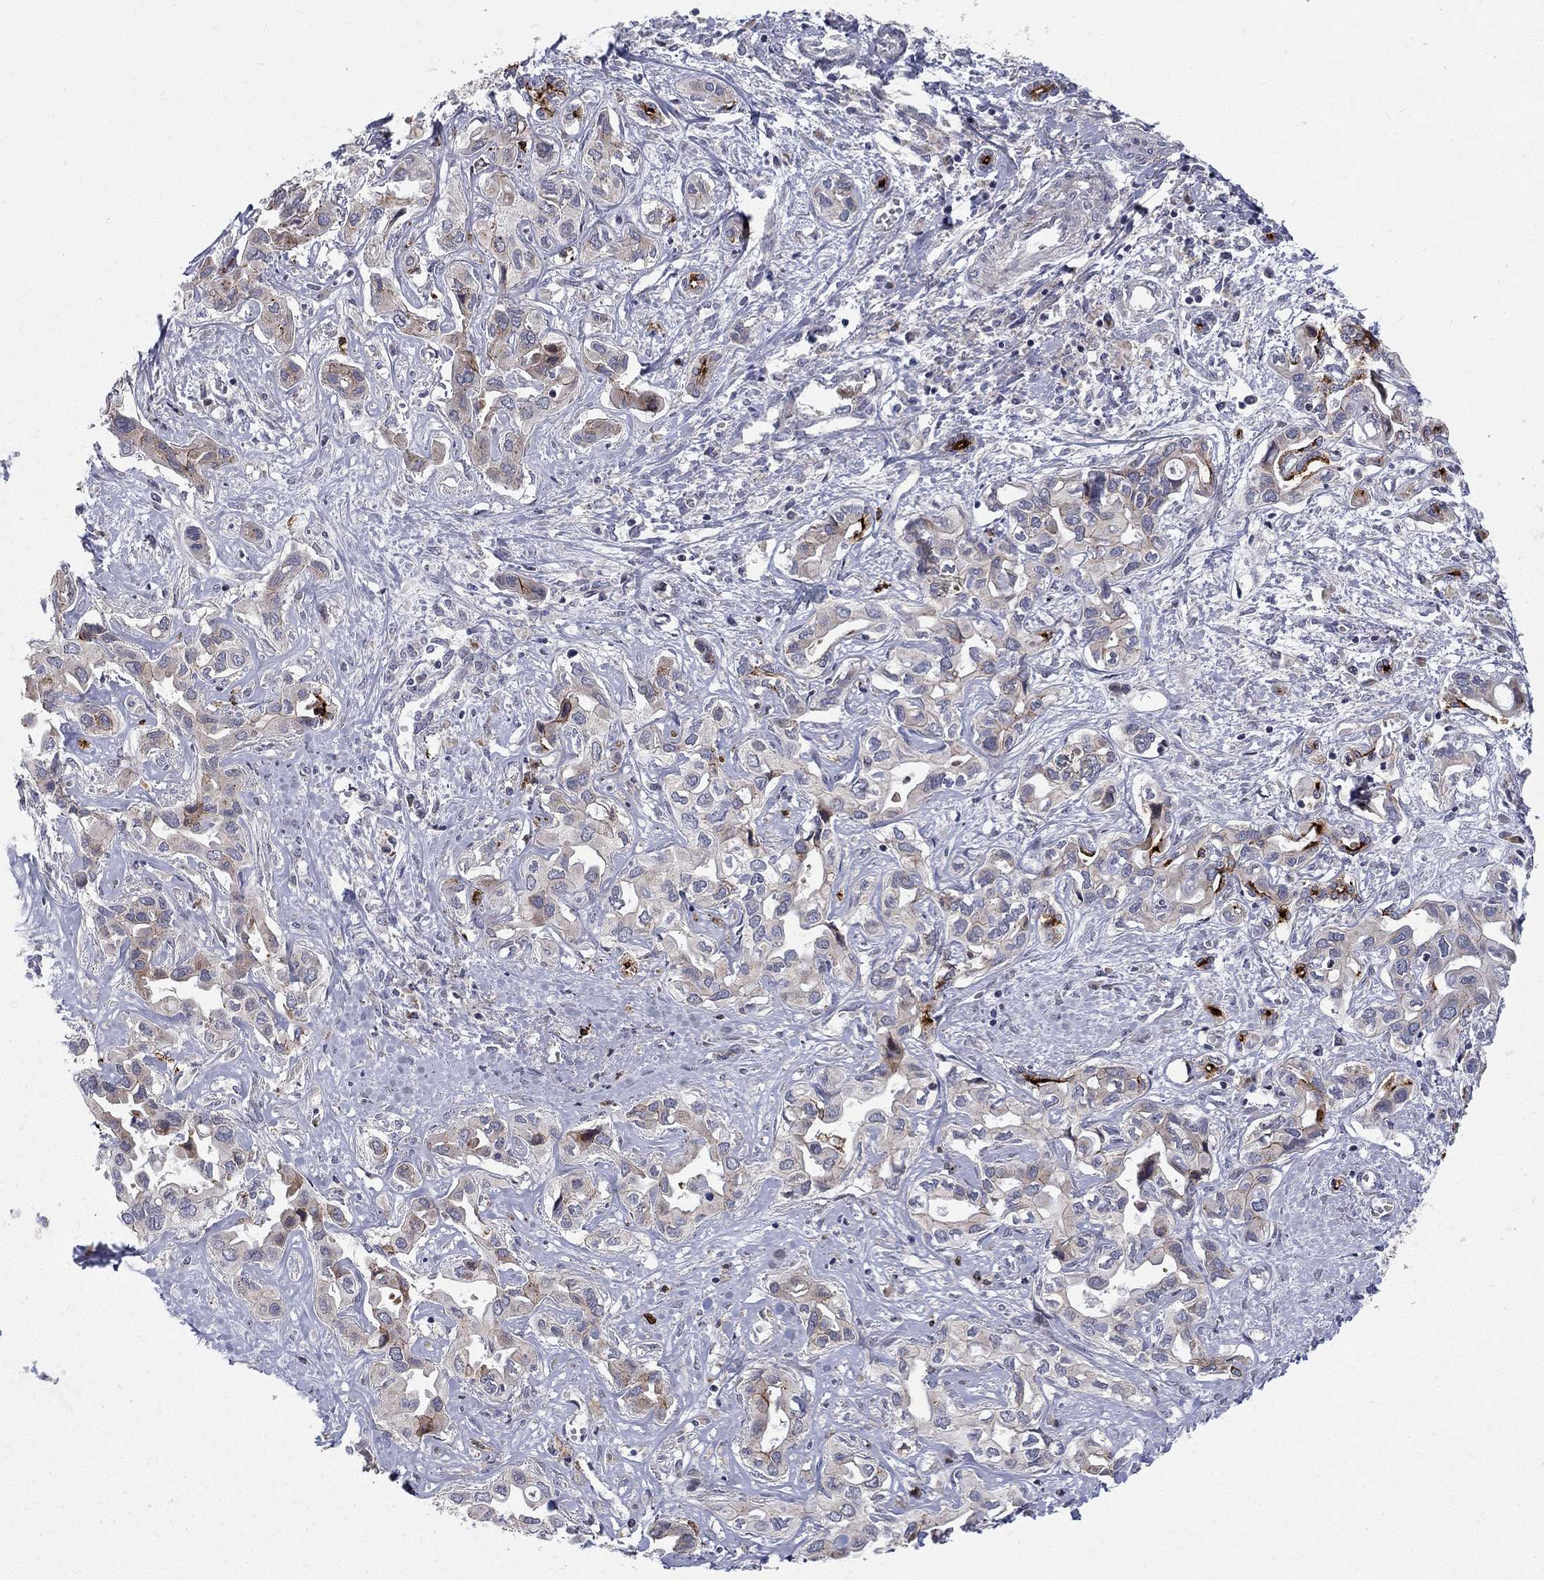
{"staining": {"intensity": "weak", "quantity": "<25%", "location": "cytoplasmic/membranous"}, "tissue": "liver cancer", "cell_type": "Tumor cells", "image_type": "cancer", "snomed": [{"axis": "morphology", "description": "Cholangiocarcinoma"}, {"axis": "topography", "description": "Liver"}], "caption": "Immunohistochemical staining of human cholangiocarcinoma (liver) exhibits no significant expression in tumor cells.", "gene": "WDR19", "patient": {"sex": "female", "age": 64}}